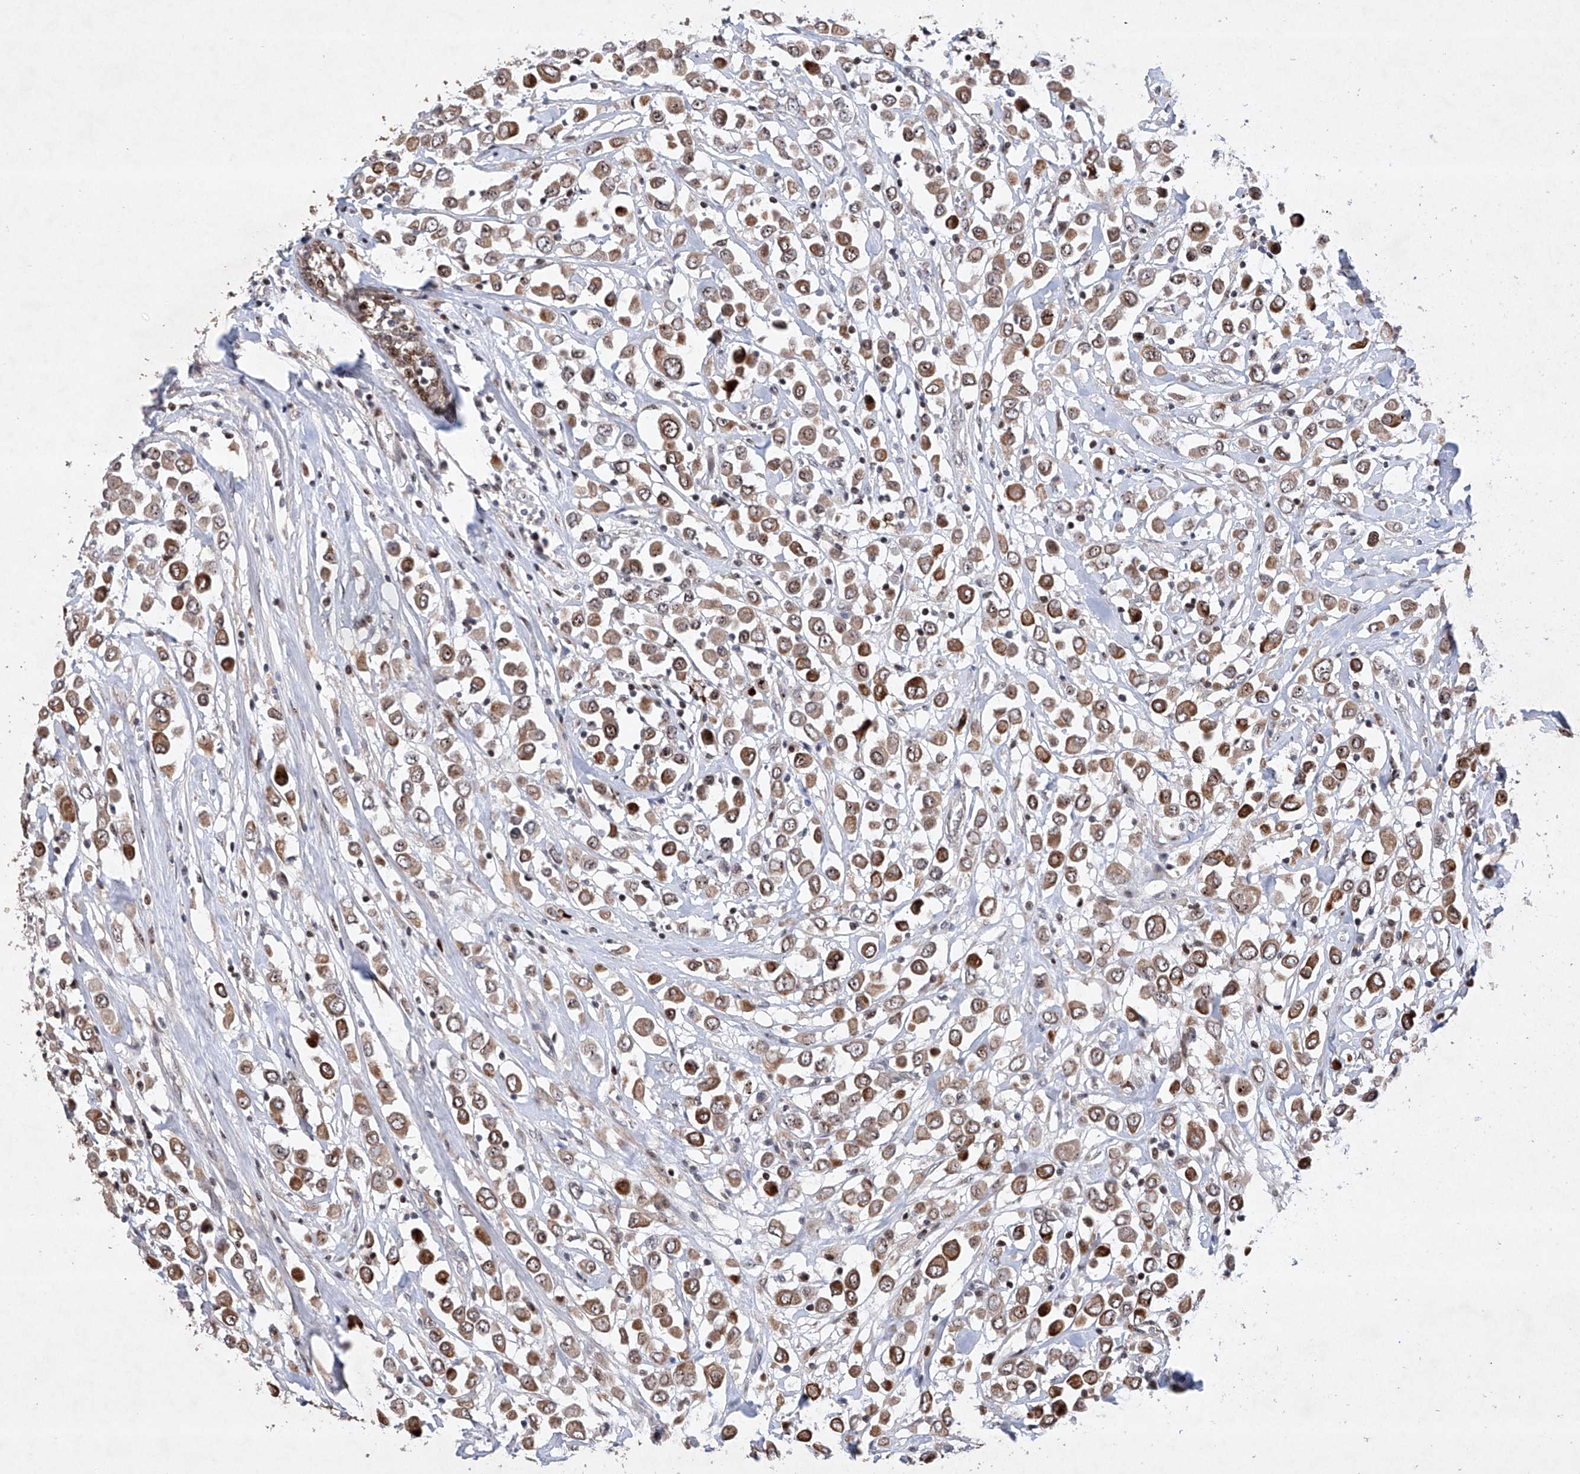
{"staining": {"intensity": "moderate", "quantity": ">75%", "location": "cytoplasmic/membranous,nuclear"}, "tissue": "breast cancer", "cell_type": "Tumor cells", "image_type": "cancer", "snomed": [{"axis": "morphology", "description": "Duct carcinoma"}, {"axis": "topography", "description": "Breast"}], "caption": "Protein analysis of invasive ductal carcinoma (breast) tissue reveals moderate cytoplasmic/membranous and nuclear staining in about >75% of tumor cells. The protein is shown in brown color, while the nuclei are stained blue.", "gene": "AFG1L", "patient": {"sex": "female", "age": 61}}